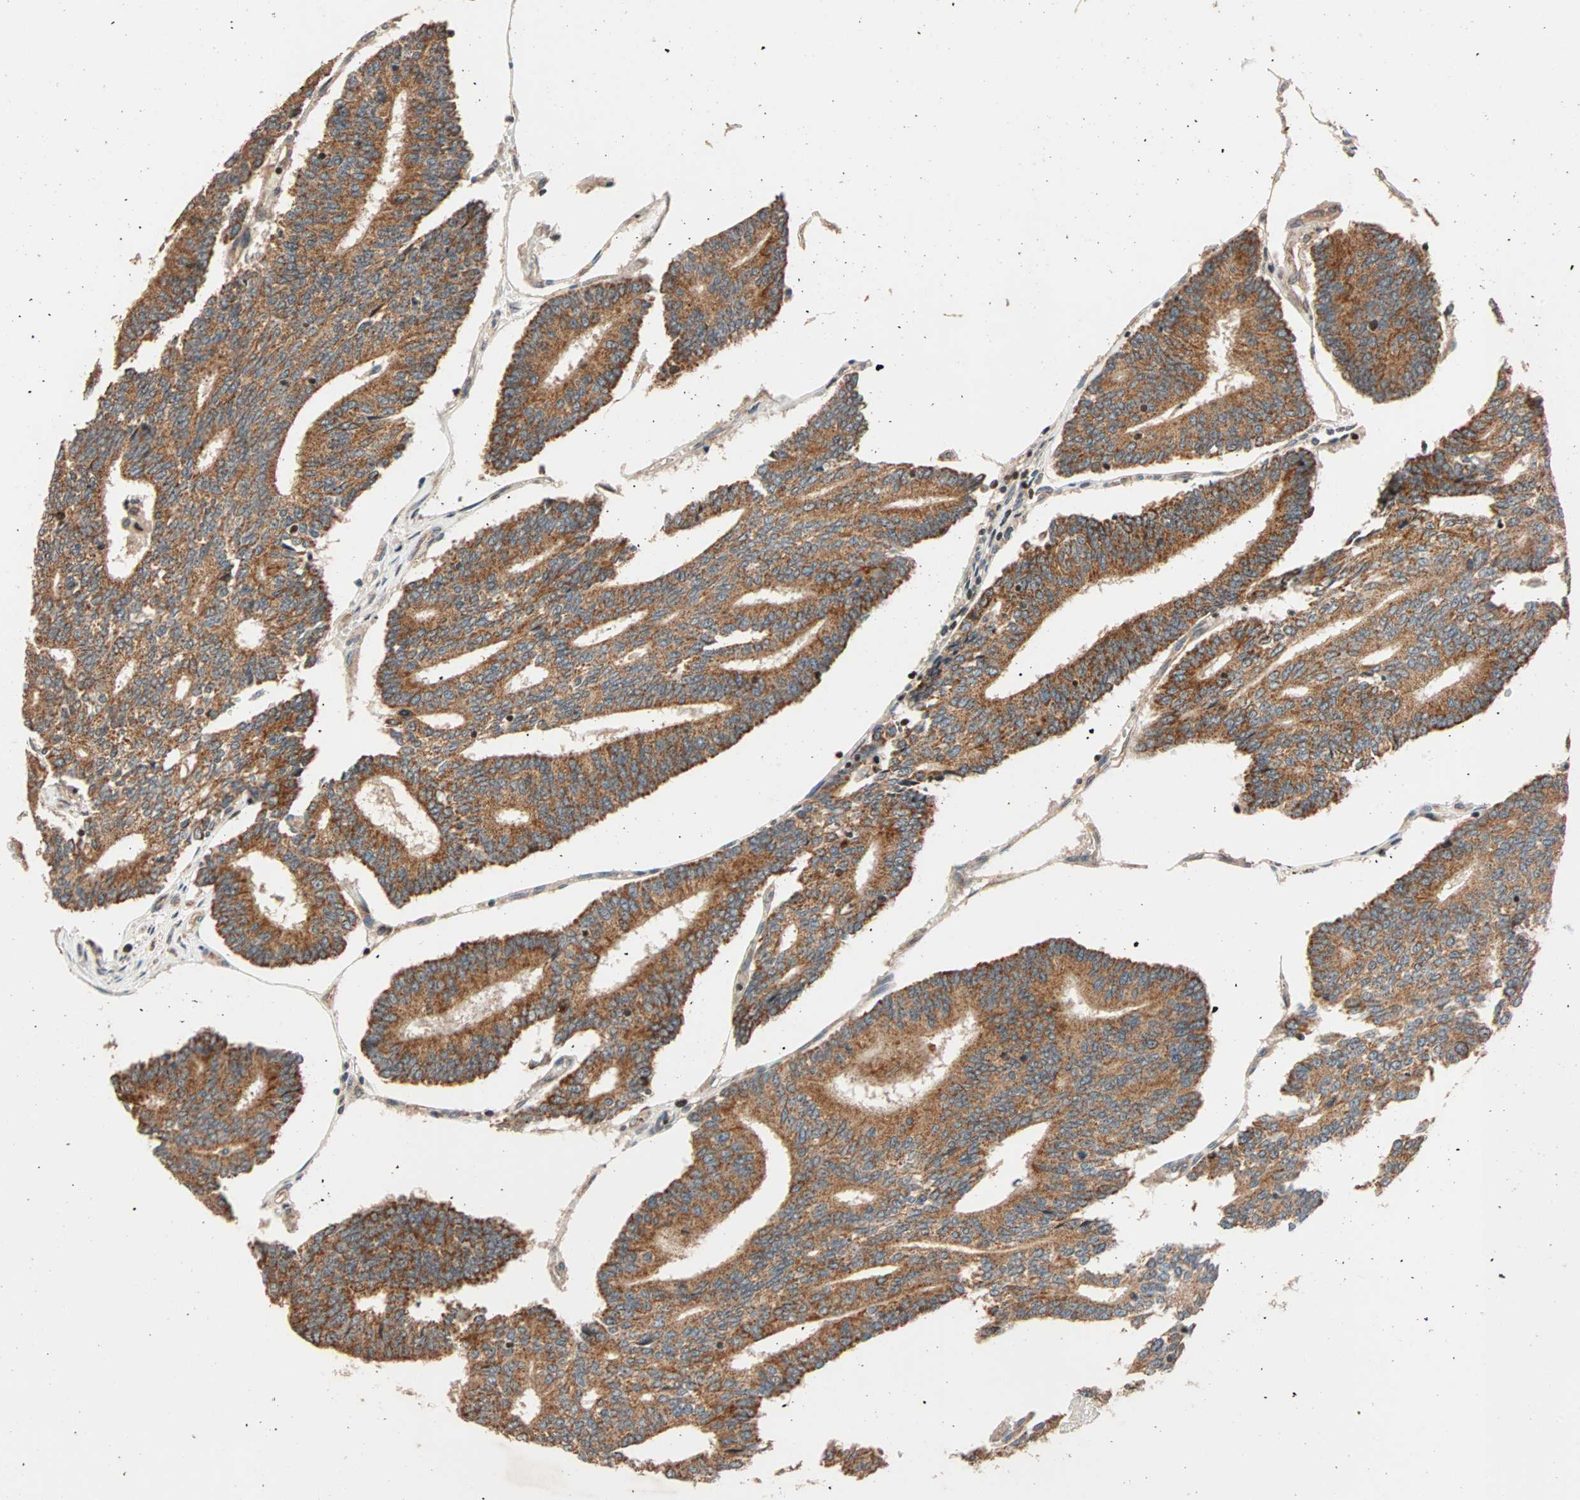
{"staining": {"intensity": "strong", "quantity": ">75%", "location": "cytoplasmic/membranous"}, "tissue": "prostate cancer", "cell_type": "Tumor cells", "image_type": "cancer", "snomed": [{"axis": "morphology", "description": "Adenocarcinoma, High grade"}, {"axis": "topography", "description": "Prostate"}], "caption": "Human adenocarcinoma (high-grade) (prostate) stained with a protein marker shows strong staining in tumor cells.", "gene": "HECW1", "patient": {"sex": "male", "age": 55}}